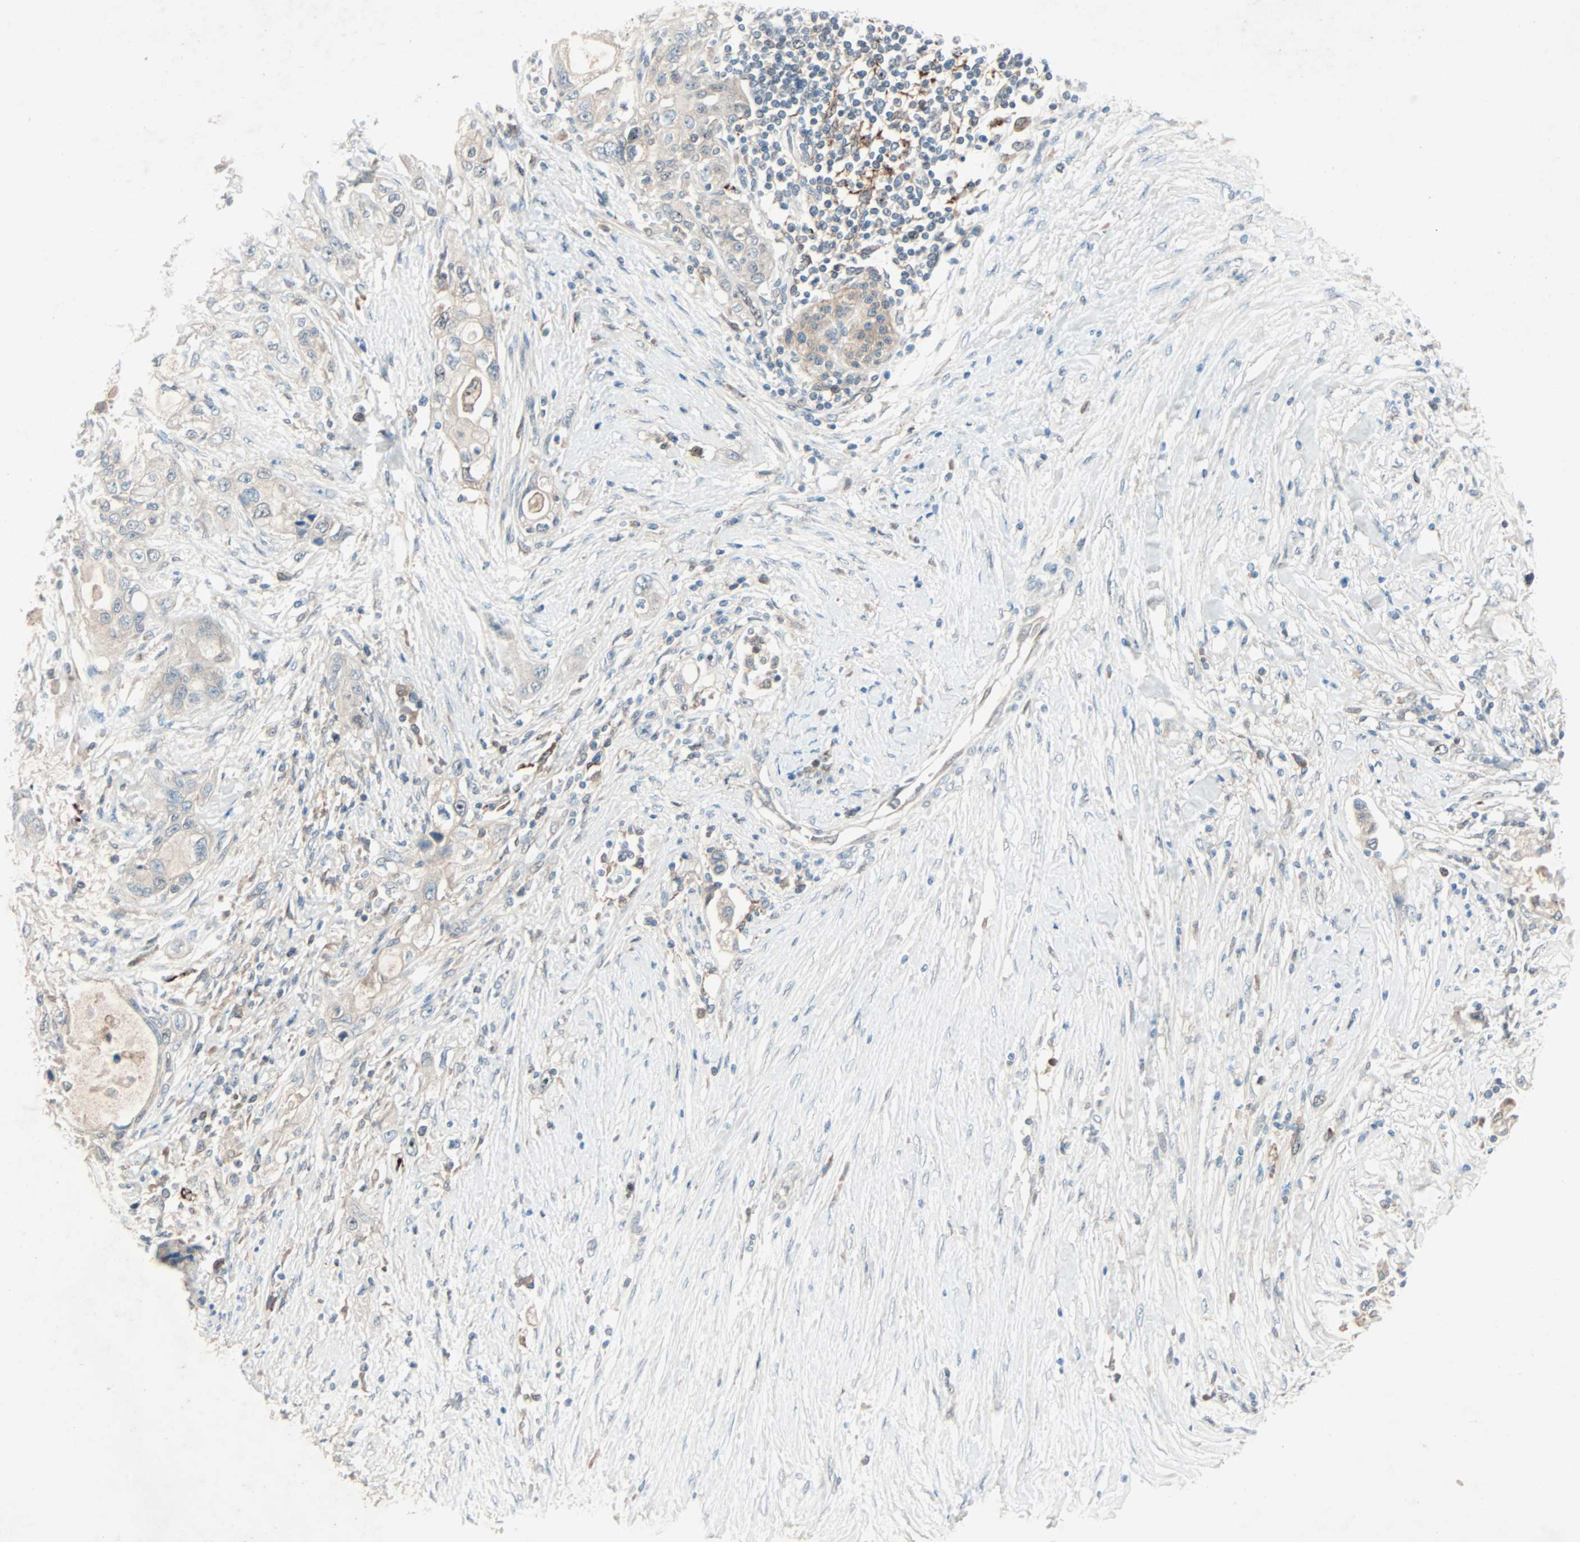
{"staining": {"intensity": "weak", "quantity": "25%-75%", "location": "cytoplasmic/membranous"}, "tissue": "pancreatic cancer", "cell_type": "Tumor cells", "image_type": "cancer", "snomed": [{"axis": "morphology", "description": "Adenocarcinoma, NOS"}, {"axis": "topography", "description": "Pancreas"}], "caption": "This histopathology image displays immunohistochemistry staining of adenocarcinoma (pancreatic), with low weak cytoplasmic/membranous staining in about 25%-75% of tumor cells.", "gene": "SMIM8", "patient": {"sex": "female", "age": 70}}